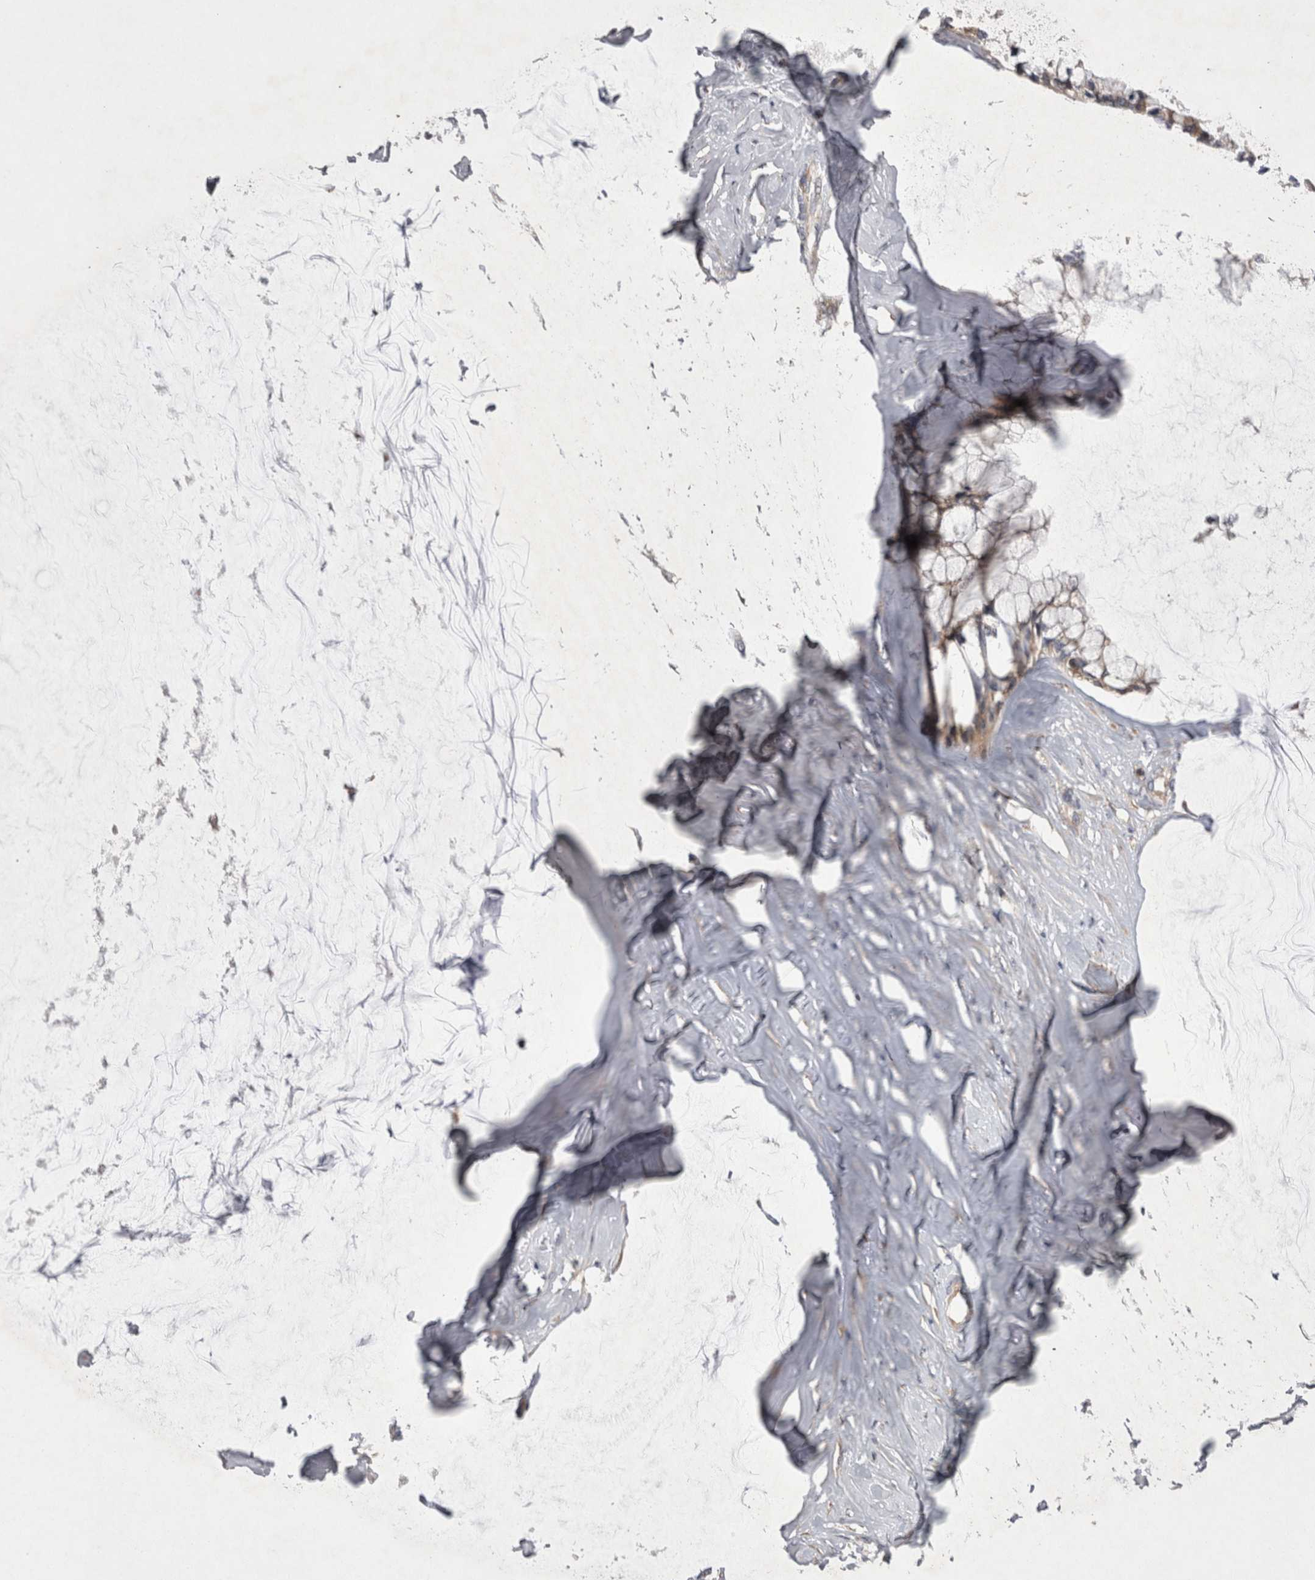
{"staining": {"intensity": "weak", "quantity": ">75%", "location": "cytoplasmic/membranous"}, "tissue": "ovarian cancer", "cell_type": "Tumor cells", "image_type": "cancer", "snomed": [{"axis": "morphology", "description": "Cystadenocarcinoma, mucinous, NOS"}, {"axis": "topography", "description": "Ovary"}], "caption": "IHC staining of ovarian cancer (mucinous cystadenocarcinoma), which reveals low levels of weak cytoplasmic/membranous expression in approximately >75% of tumor cells indicating weak cytoplasmic/membranous protein staining. The staining was performed using DAB (3,3'-diaminobenzidine) (brown) for protein detection and nuclei were counterstained in hematoxylin (blue).", "gene": "TSPOAP1", "patient": {"sex": "female", "age": 39}}